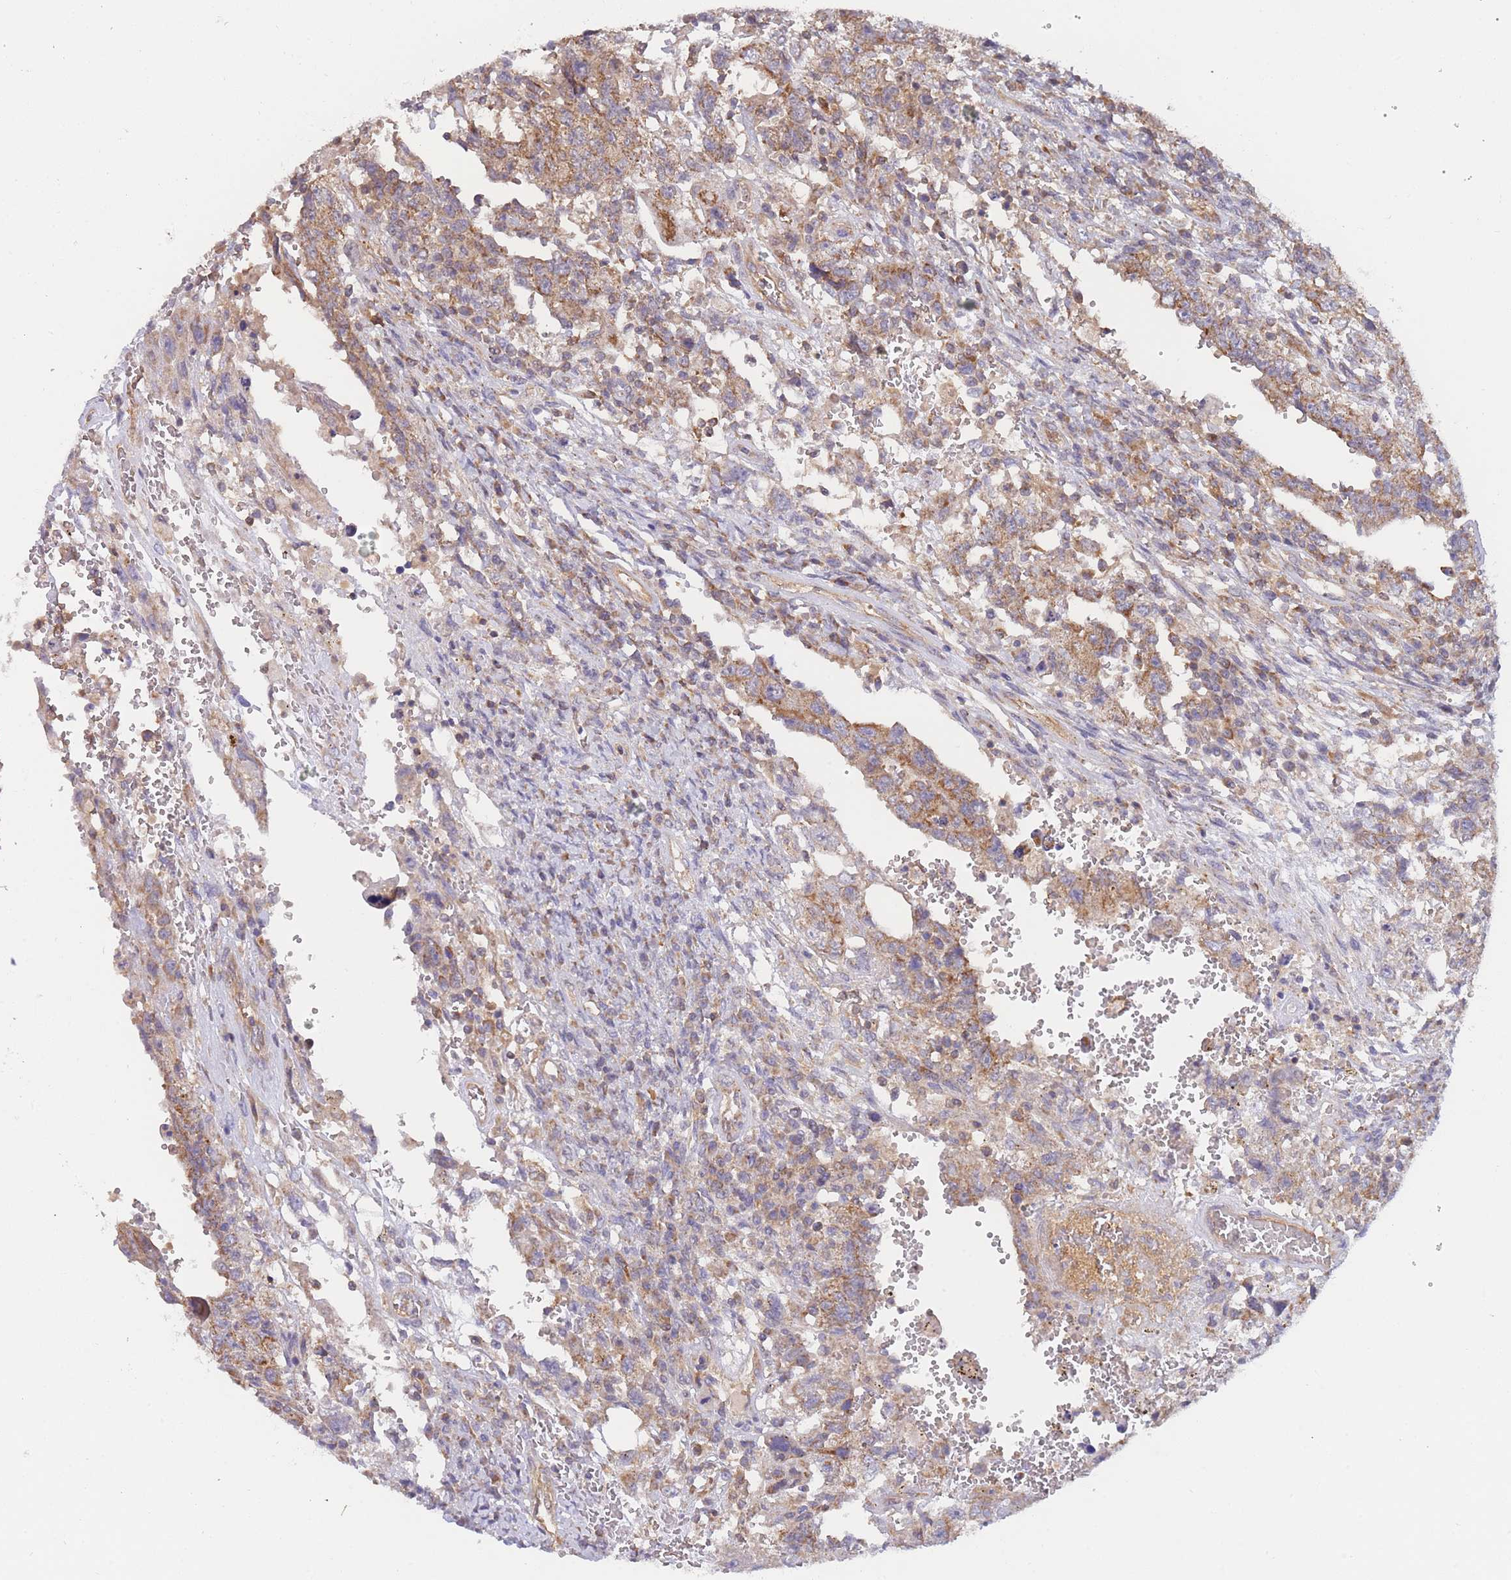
{"staining": {"intensity": "moderate", "quantity": ">75%", "location": "cytoplasmic/membranous"}, "tissue": "testis cancer", "cell_type": "Tumor cells", "image_type": "cancer", "snomed": [{"axis": "morphology", "description": "Carcinoma, Embryonal, NOS"}, {"axis": "topography", "description": "Testis"}], "caption": "An immunohistochemistry (IHC) image of neoplastic tissue is shown. Protein staining in brown shows moderate cytoplasmic/membranous positivity in embryonal carcinoma (testis) within tumor cells.", "gene": "MRPS18B", "patient": {"sex": "male", "age": 26}}